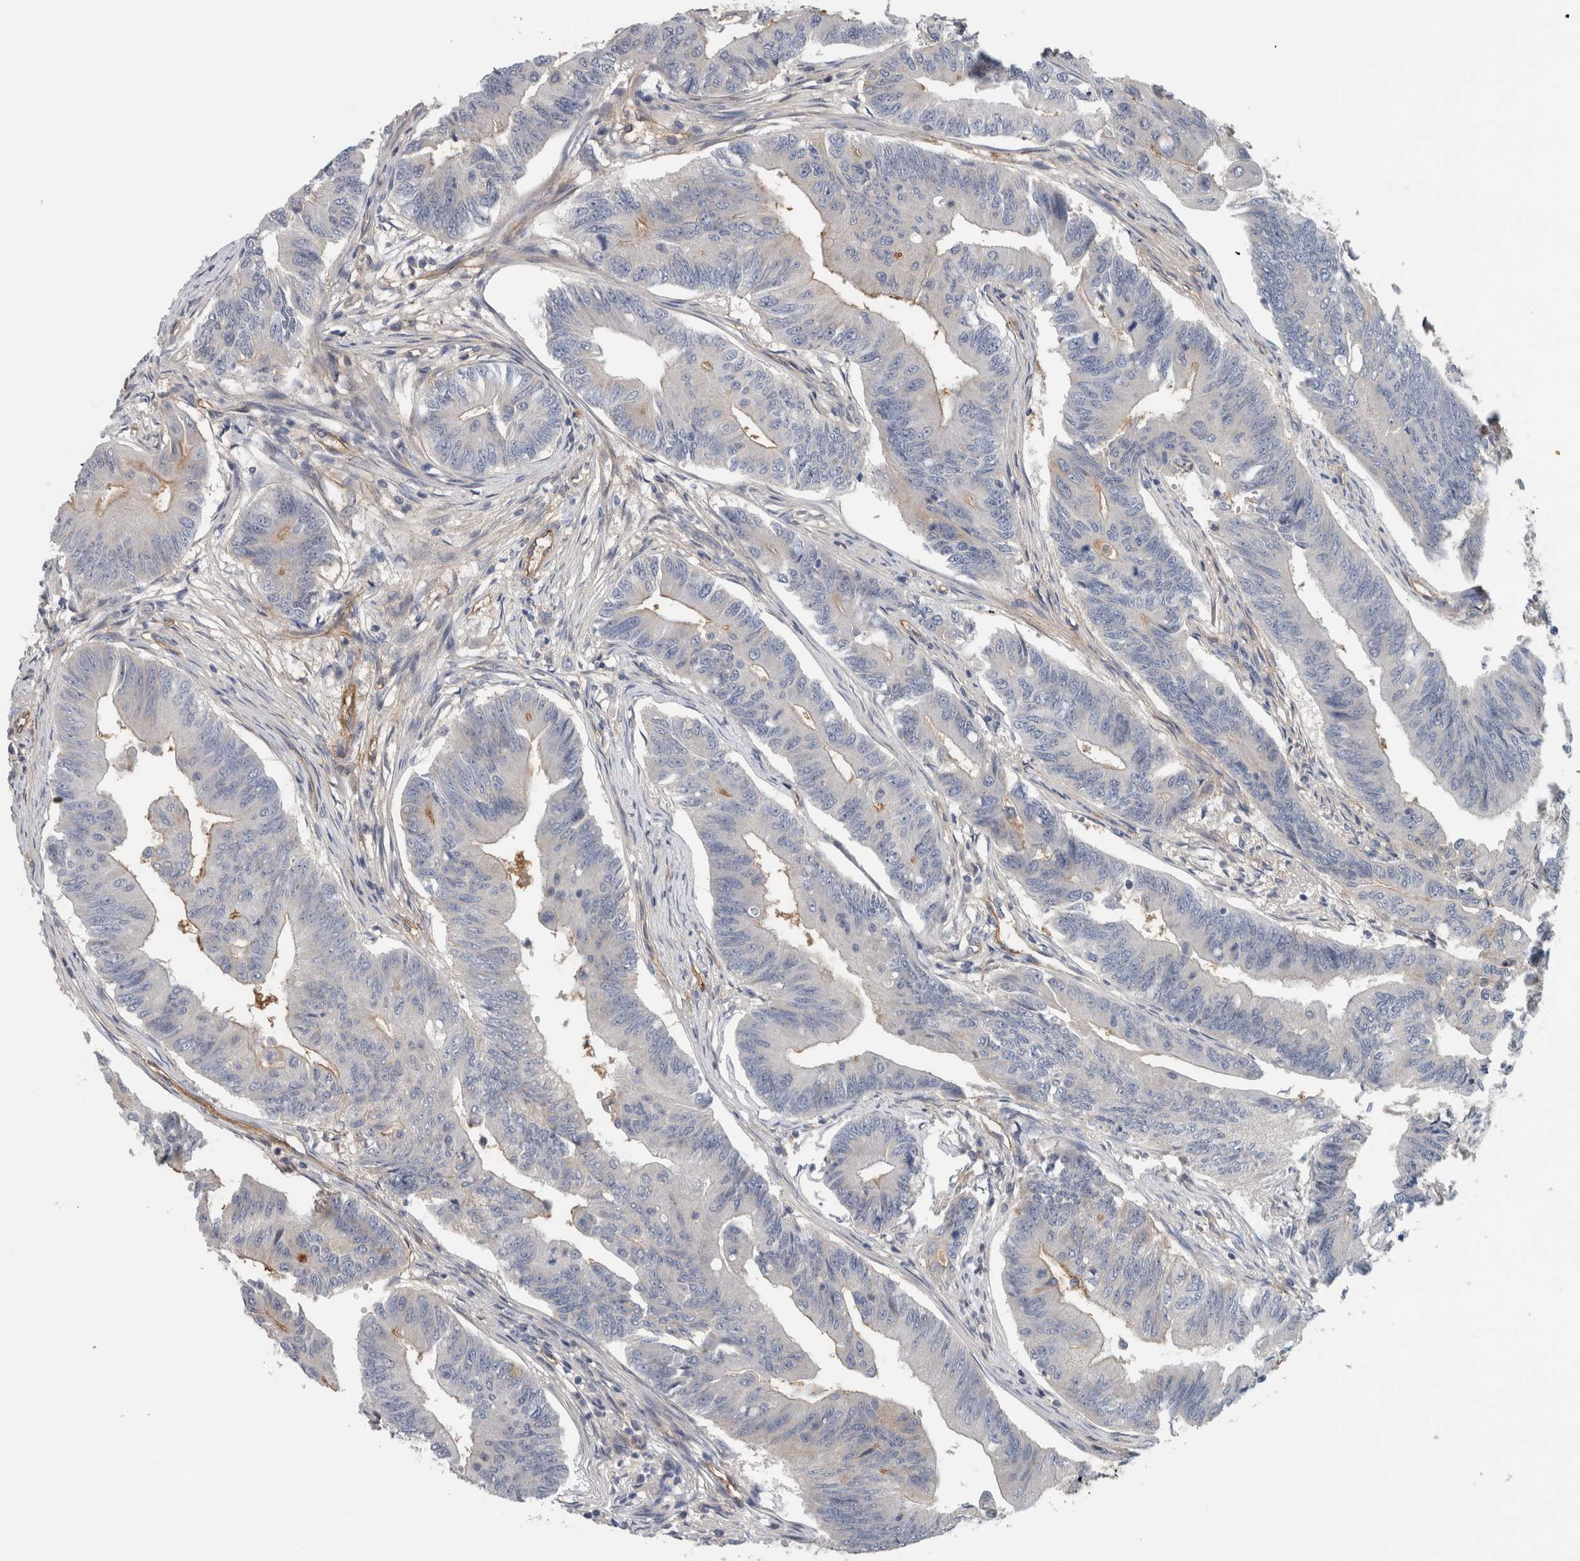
{"staining": {"intensity": "moderate", "quantity": "<25%", "location": "cytoplasmic/membranous"}, "tissue": "colorectal cancer", "cell_type": "Tumor cells", "image_type": "cancer", "snomed": [{"axis": "morphology", "description": "Adenoma, NOS"}, {"axis": "morphology", "description": "Adenocarcinoma, NOS"}, {"axis": "topography", "description": "Colon"}], "caption": "Protein analysis of colorectal cancer (adenoma) tissue exhibits moderate cytoplasmic/membranous expression in about <25% of tumor cells. Nuclei are stained in blue.", "gene": "CD59", "patient": {"sex": "male", "age": 79}}